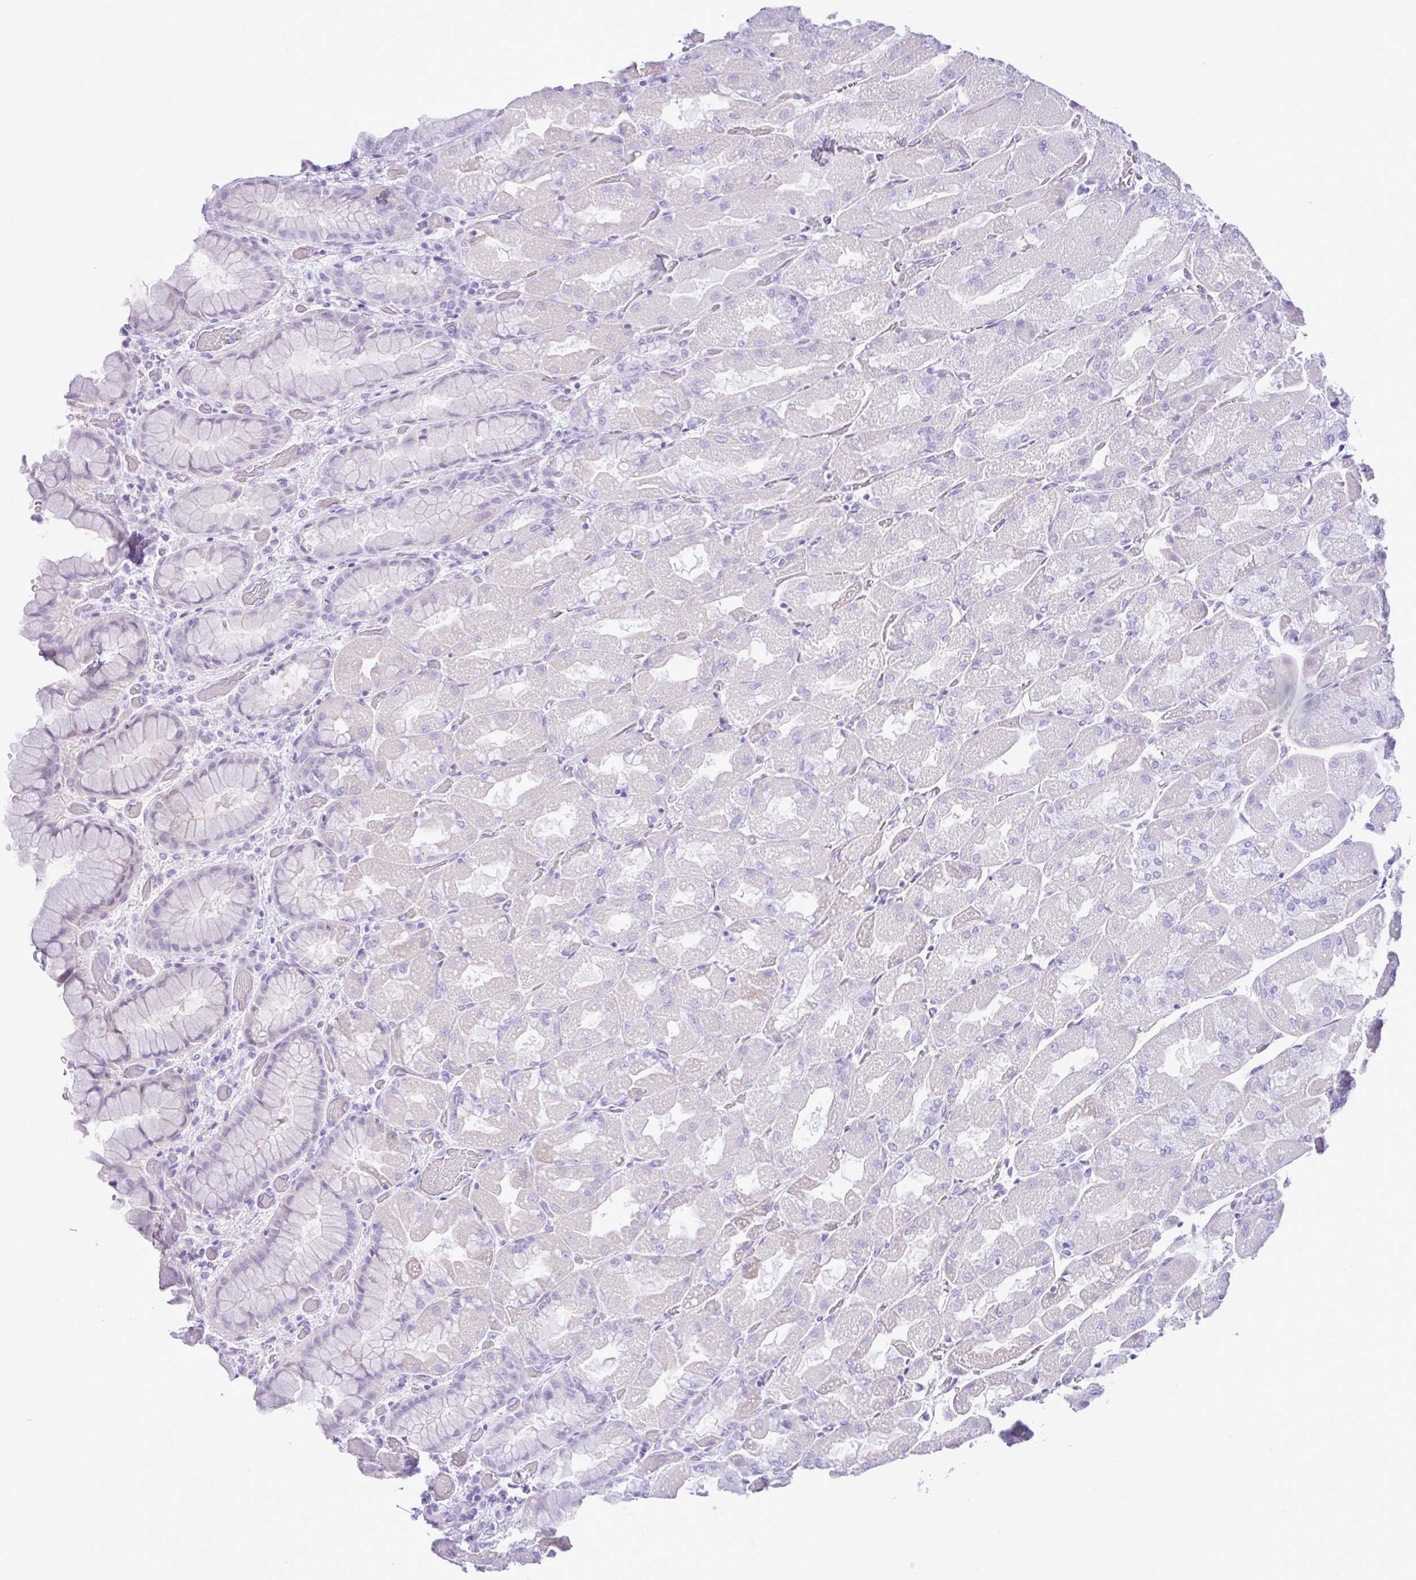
{"staining": {"intensity": "negative", "quantity": "none", "location": "none"}, "tissue": "stomach", "cell_type": "Glandular cells", "image_type": "normal", "snomed": [{"axis": "morphology", "description": "Normal tissue, NOS"}, {"axis": "topography", "description": "Stomach"}], "caption": "Glandular cells are negative for protein expression in normal human stomach. (DAB immunohistochemistry with hematoxylin counter stain).", "gene": "ZNF101", "patient": {"sex": "female", "age": 61}}